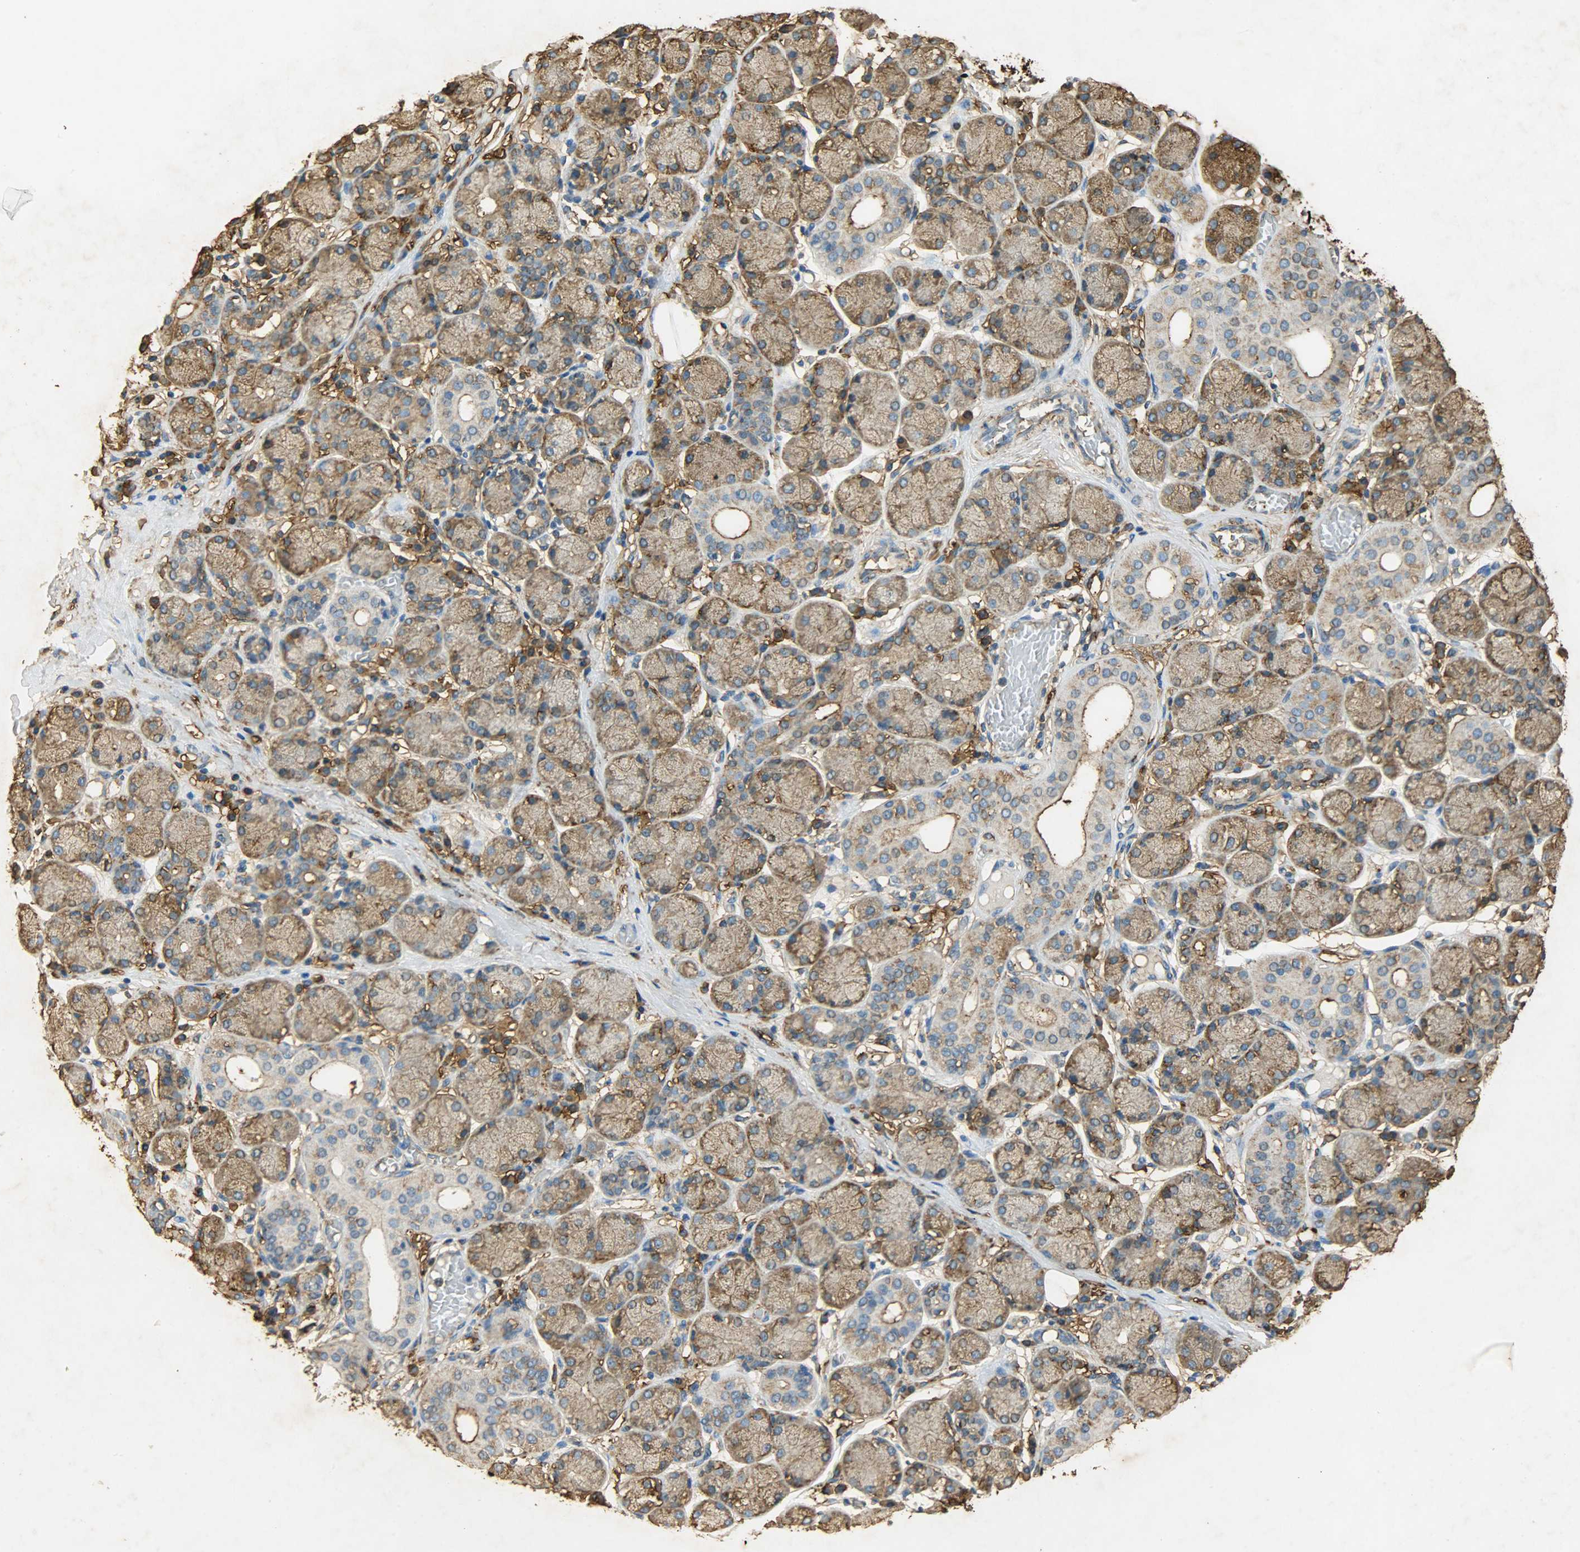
{"staining": {"intensity": "moderate", "quantity": ">75%", "location": "cytoplasmic/membranous"}, "tissue": "salivary gland", "cell_type": "Glandular cells", "image_type": "normal", "snomed": [{"axis": "morphology", "description": "Normal tissue, NOS"}, {"axis": "topography", "description": "Salivary gland"}], "caption": "High-magnification brightfield microscopy of unremarkable salivary gland stained with DAB (3,3'-diaminobenzidine) (brown) and counterstained with hematoxylin (blue). glandular cells exhibit moderate cytoplasmic/membranous positivity is identified in approximately>75% of cells. The staining was performed using DAB to visualize the protein expression in brown, while the nuclei were stained in blue with hematoxylin (Magnification: 20x).", "gene": "HSP90B1", "patient": {"sex": "female", "age": 24}}